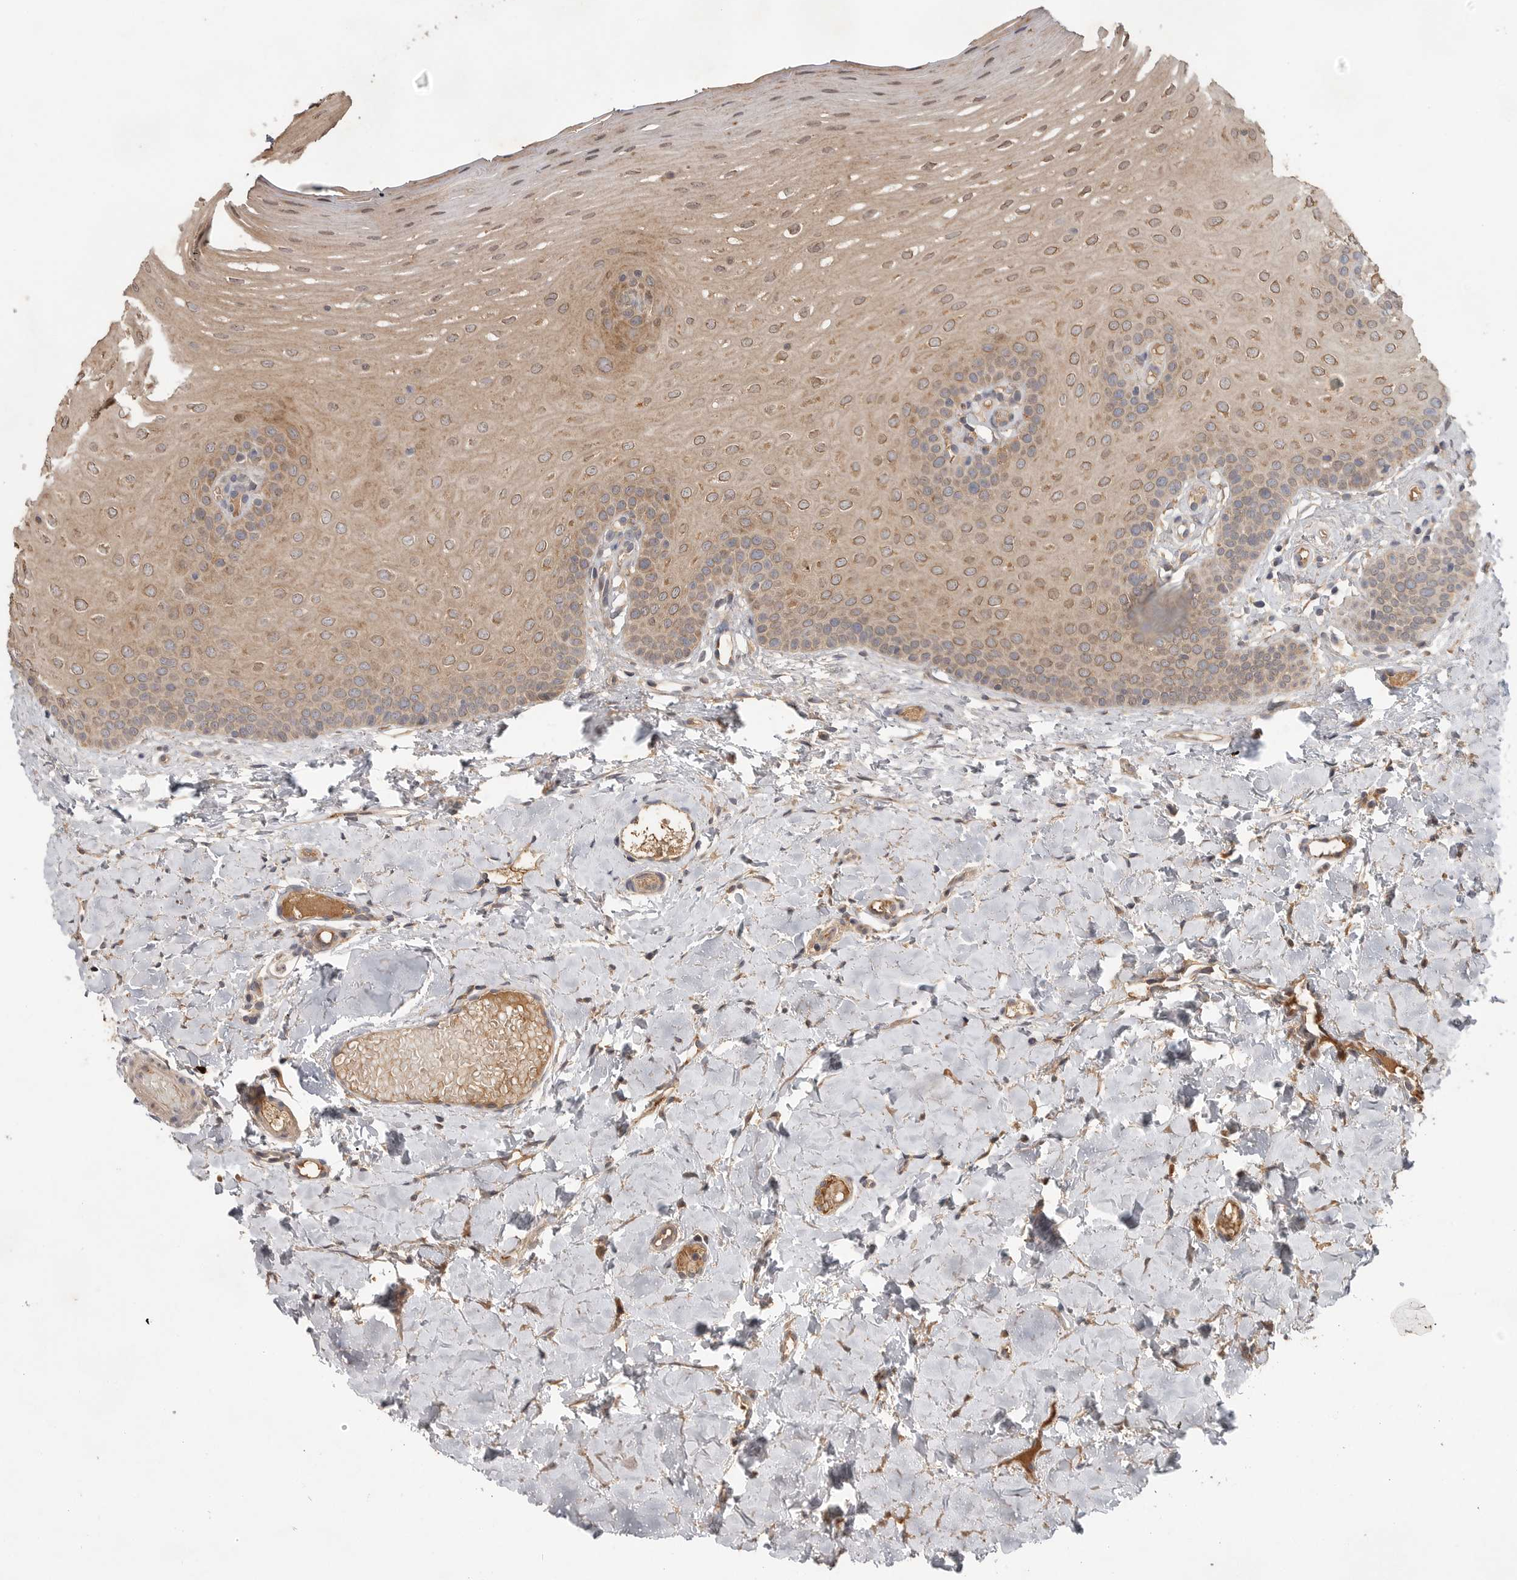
{"staining": {"intensity": "moderate", "quantity": ">75%", "location": "cytoplasmic/membranous"}, "tissue": "oral mucosa", "cell_type": "Squamous epithelial cells", "image_type": "normal", "snomed": [{"axis": "morphology", "description": "Normal tissue, NOS"}, {"axis": "topography", "description": "Oral tissue"}], "caption": "Immunohistochemical staining of normal oral mucosa exhibits moderate cytoplasmic/membranous protein expression in approximately >75% of squamous epithelial cells. The protein of interest is shown in brown color, while the nuclei are stained blue.", "gene": "VN1R4", "patient": {"sex": "female", "age": 39}}